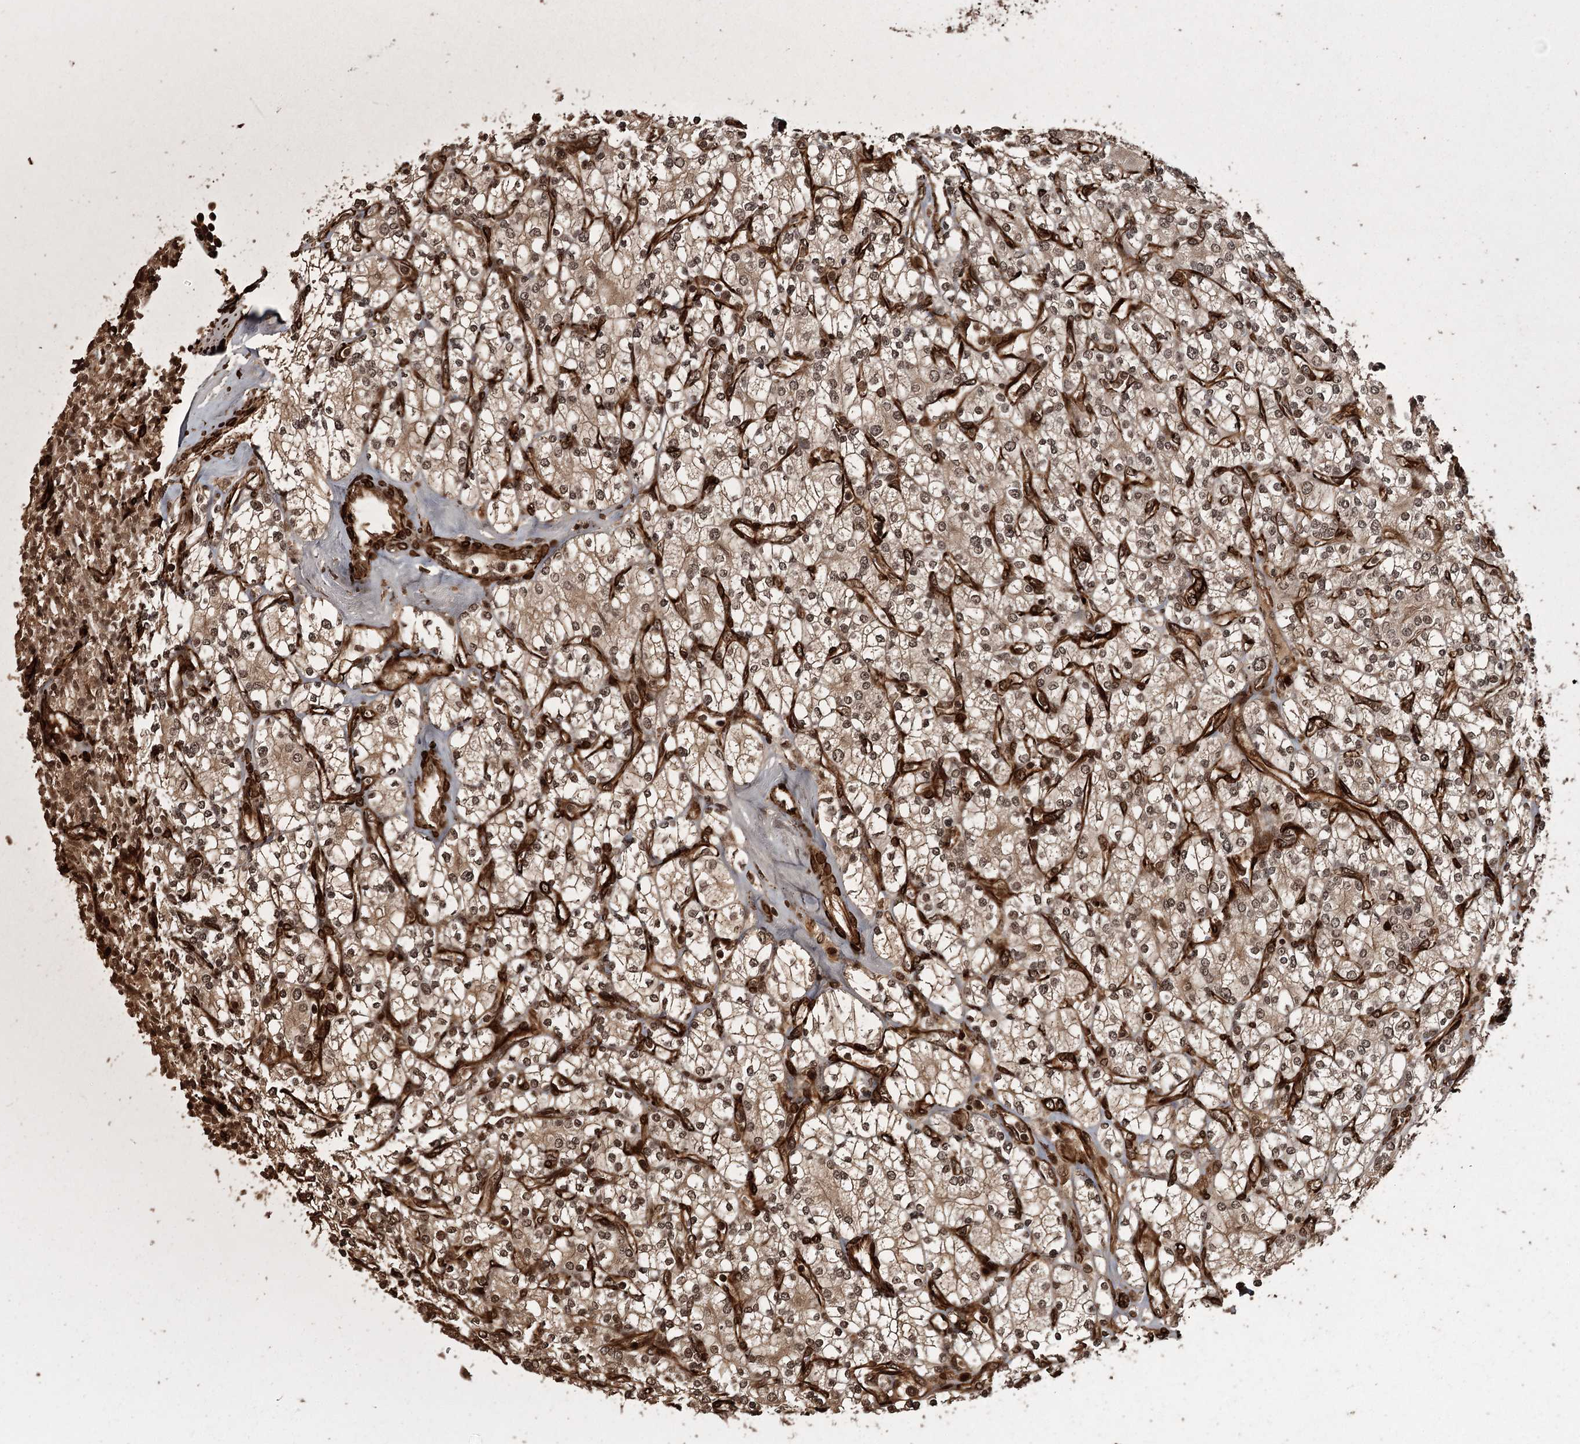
{"staining": {"intensity": "moderate", "quantity": ">75%", "location": "cytoplasmic/membranous,nuclear"}, "tissue": "renal cancer", "cell_type": "Tumor cells", "image_type": "cancer", "snomed": [{"axis": "morphology", "description": "Adenocarcinoma, NOS"}, {"axis": "topography", "description": "Kidney"}], "caption": "This photomicrograph shows immunohistochemistry (IHC) staining of renal cancer, with medium moderate cytoplasmic/membranous and nuclear expression in about >75% of tumor cells.", "gene": "RPAP3", "patient": {"sex": "male", "age": 77}}